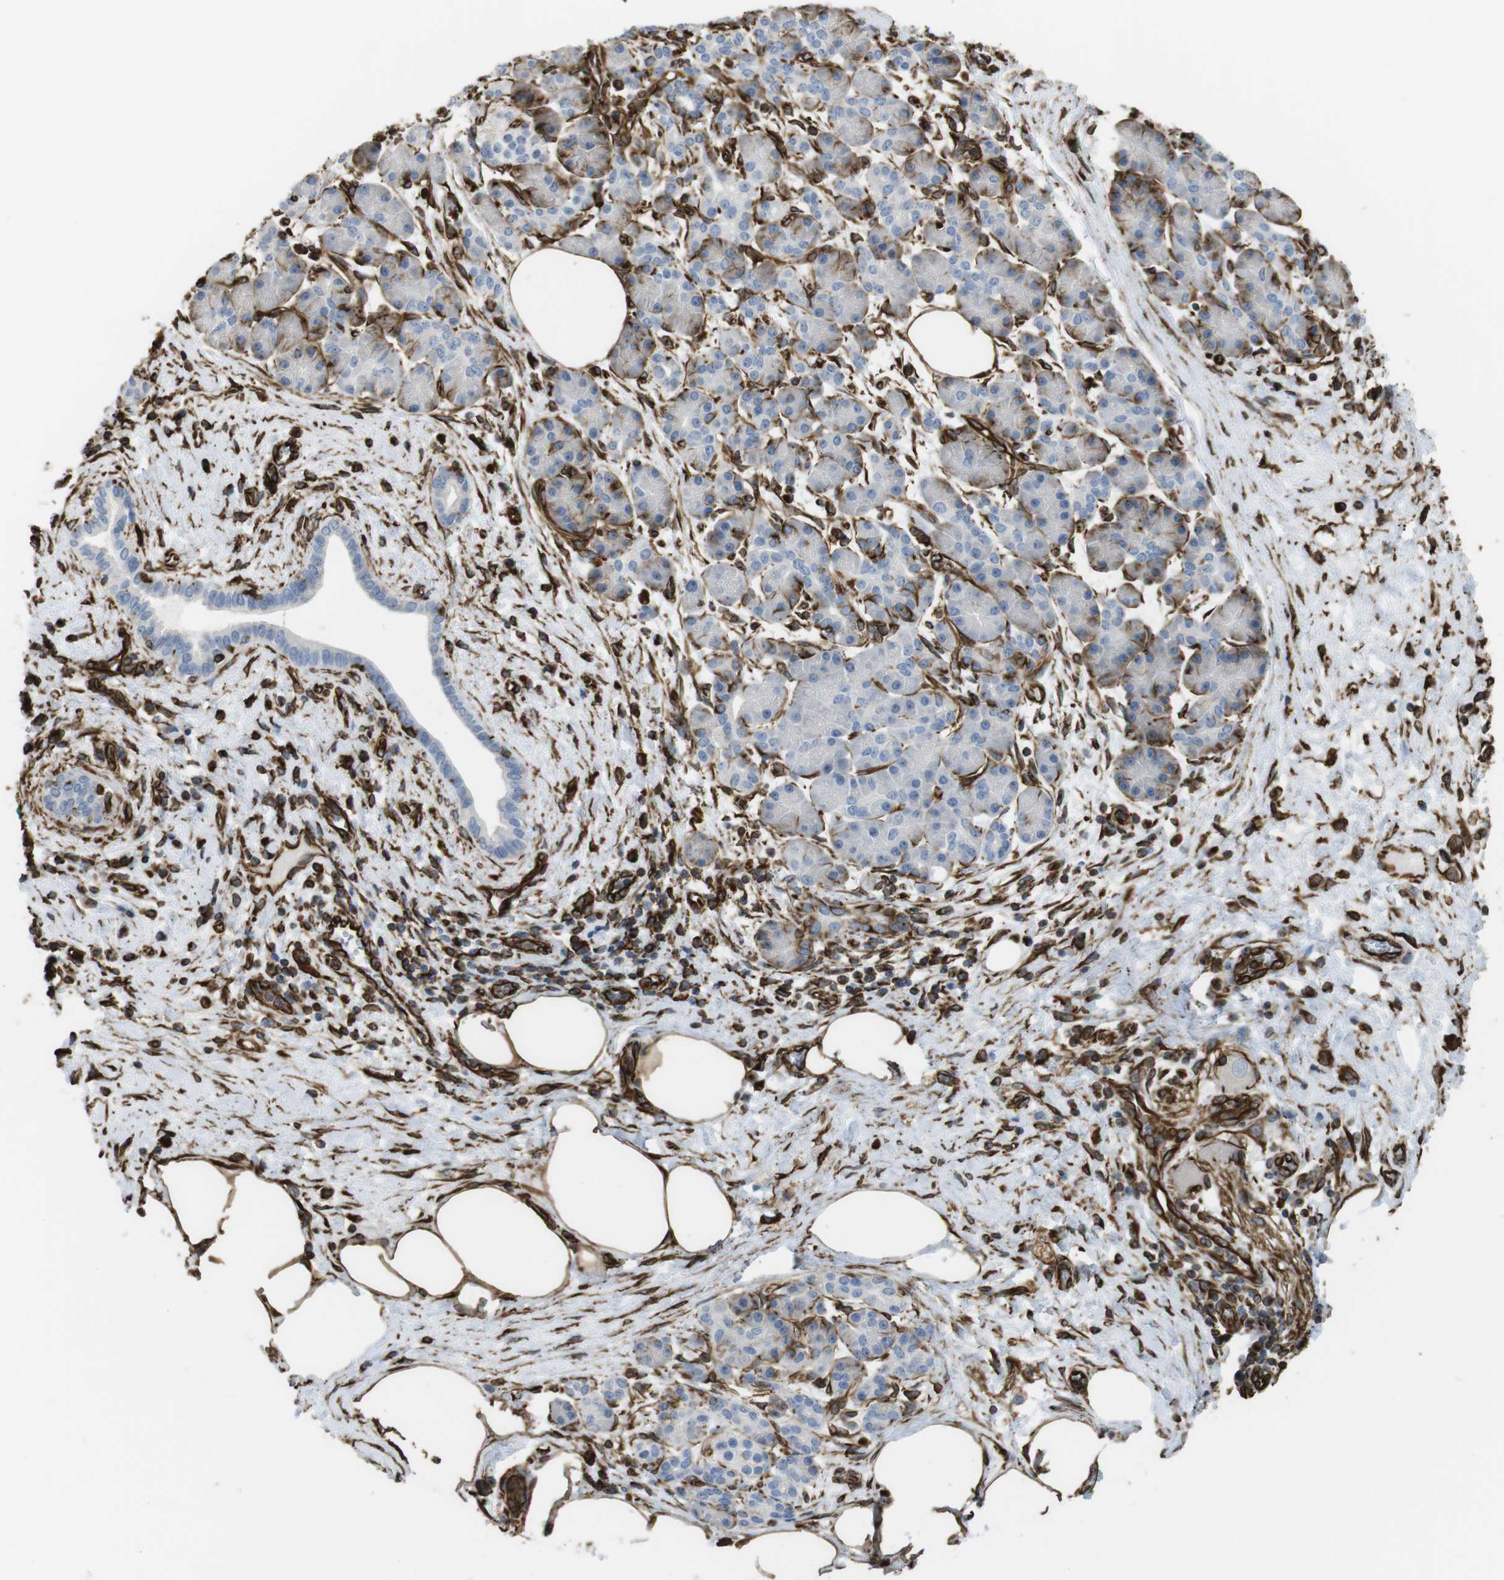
{"staining": {"intensity": "moderate", "quantity": "<25%", "location": "cytoplasmic/membranous"}, "tissue": "pancreatic cancer", "cell_type": "Tumor cells", "image_type": "cancer", "snomed": [{"axis": "morphology", "description": "Adenocarcinoma, NOS"}, {"axis": "topography", "description": "Pancreas"}], "caption": "Human pancreatic cancer stained for a protein (brown) displays moderate cytoplasmic/membranous positive expression in about <25% of tumor cells.", "gene": "RALGPS1", "patient": {"sex": "female", "age": 70}}